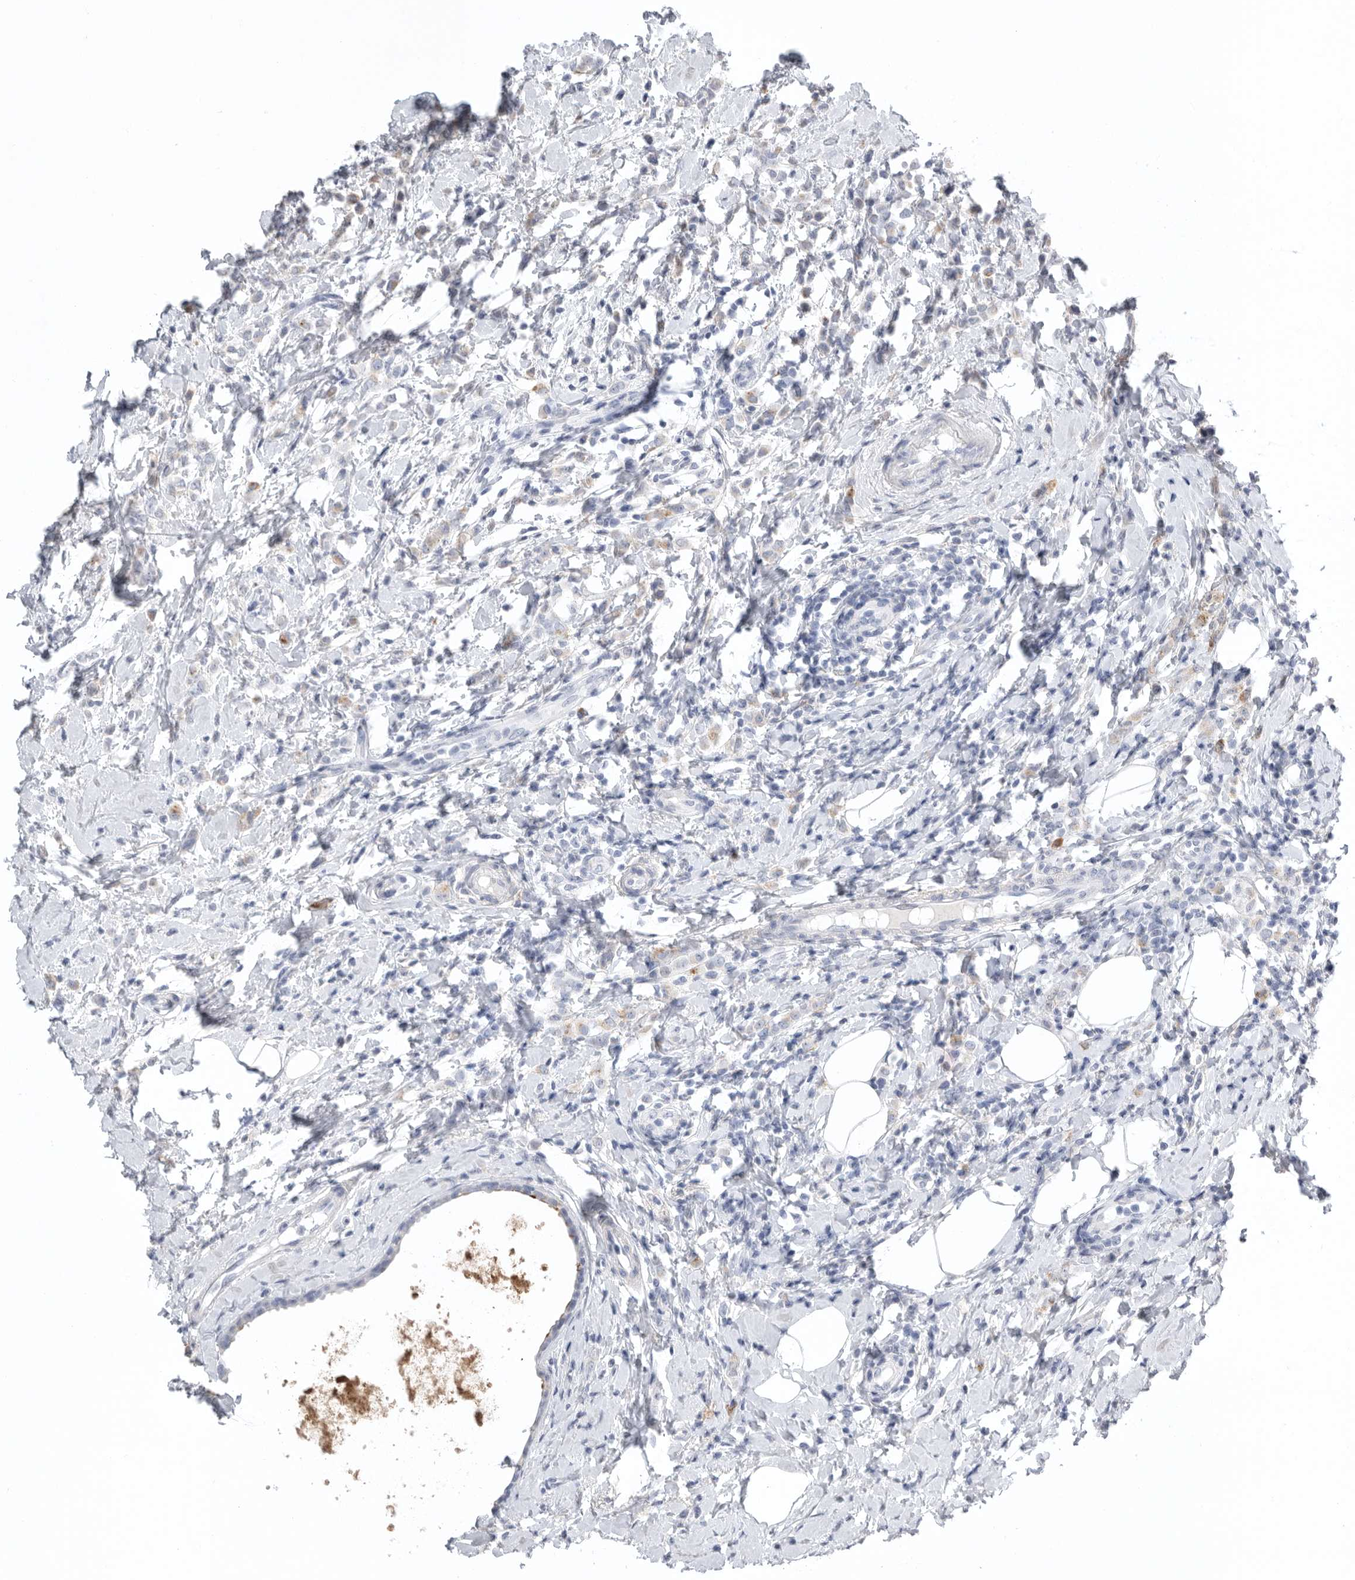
{"staining": {"intensity": "weak", "quantity": "<25%", "location": "cytoplasmic/membranous"}, "tissue": "breast cancer", "cell_type": "Tumor cells", "image_type": "cancer", "snomed": [{"axis": "morphology", "description": "Lobular carcinoma"}, {"axis": "topography", "description": "Breast"}], "caption": "The photomicrograph demonstrates no staining of tumor cells in breast cancer (lobular carcinoma). (DAB immunohistochemistry (IHC), high magnification).", "gene": "TIMP1", "patient": {"sex": "female", "age": 47}}